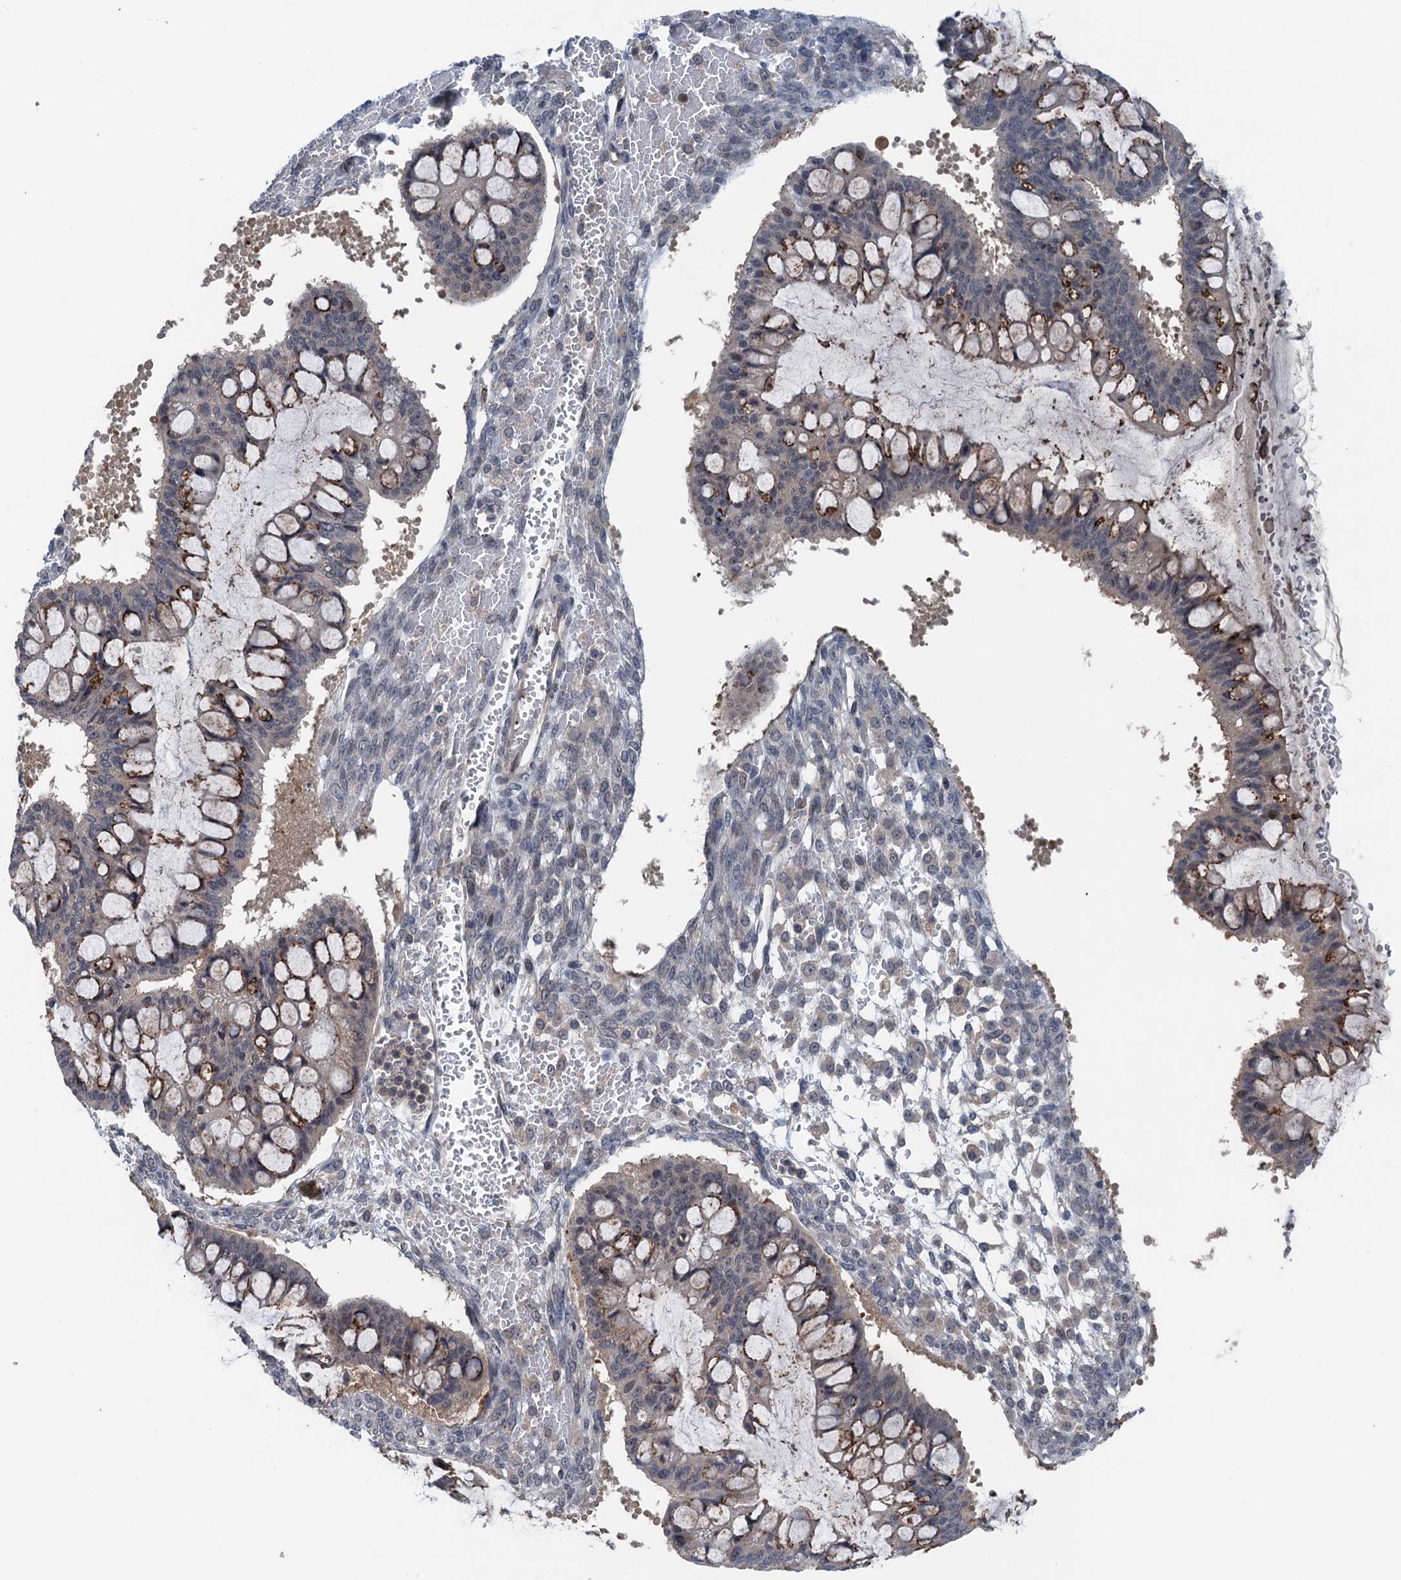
{"staining": {"intensity": "moderate", "quantity": "<25%", "location": "cytoplasmic/membranous"}, "tissue": "ovarian cancer", "cell_type": "Tumor cells", "image_type": "cancer", "snomed": [{"axis": "morphology", "description": "Cystadenocarcinoma, mucinous, NOS"}, {"axis": "topography", "description": "Ovary"}], "caption": "Immunohistochemistry (IHC) (DAB) staining of ovarian cancer (mucinous cystadenocarcinoma) shows moderate cytoplasmic/membranous protein expression in about <25% of tumor cells.", "gene": "RNF165", "patient": {"sex": "female", "age": 73}}